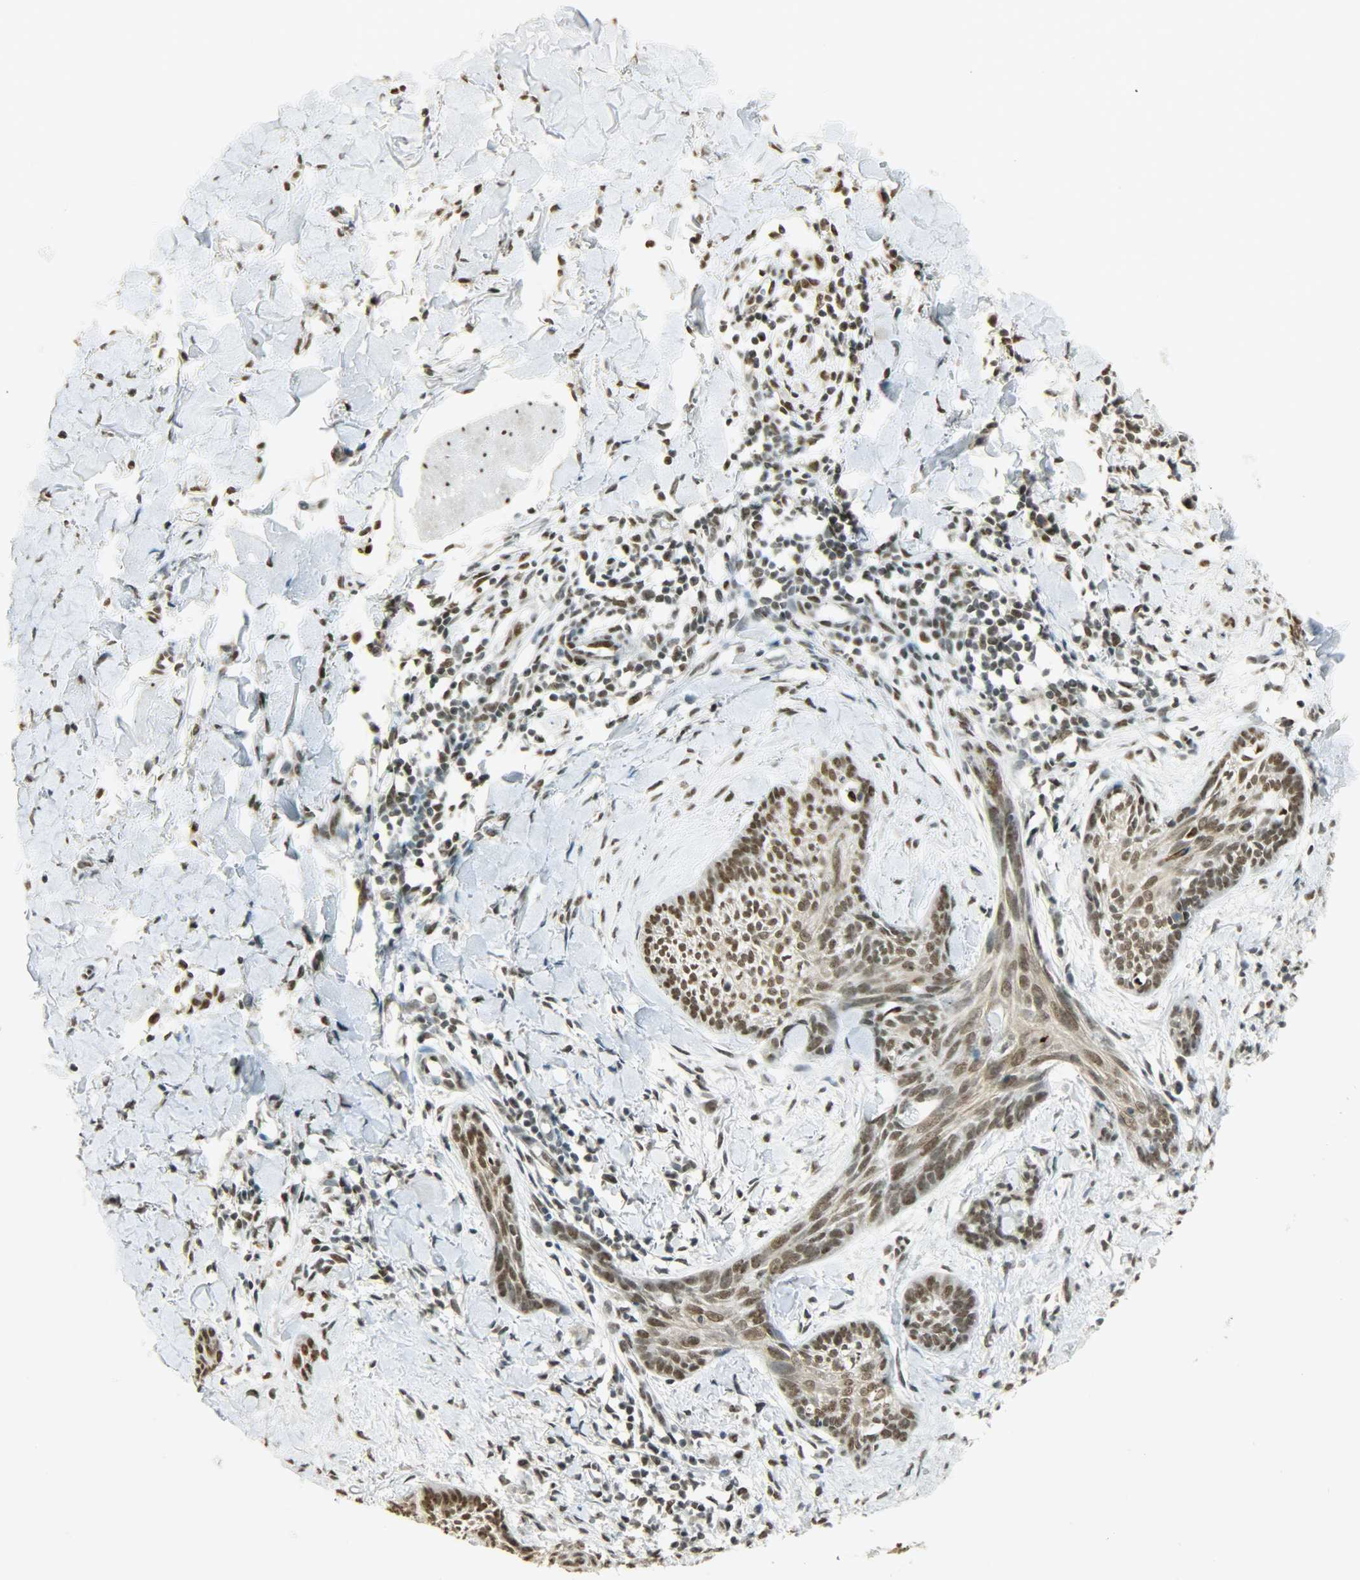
{"staining": {"intensity": "strong", "quantity": ">75%", "location": "nuclear"}, "tissue": "skin cancer", "cell_type": "Tumor cells", "image_type": "cancer", "snomed": [{"axis": "morphology", "description": "Normal tissue, NOS"}, {"axis": "morphology", "description": "Basal cell carcinoma"}, {"axis": "topography", "description": "Skin"}], "caption": "Strong nuclear positivity is identified in approximately >75% of tumor cells in skin basal cell carcinoma.", "gene": "MYEF2", "patient": {"sex": "male", "age": 71}}